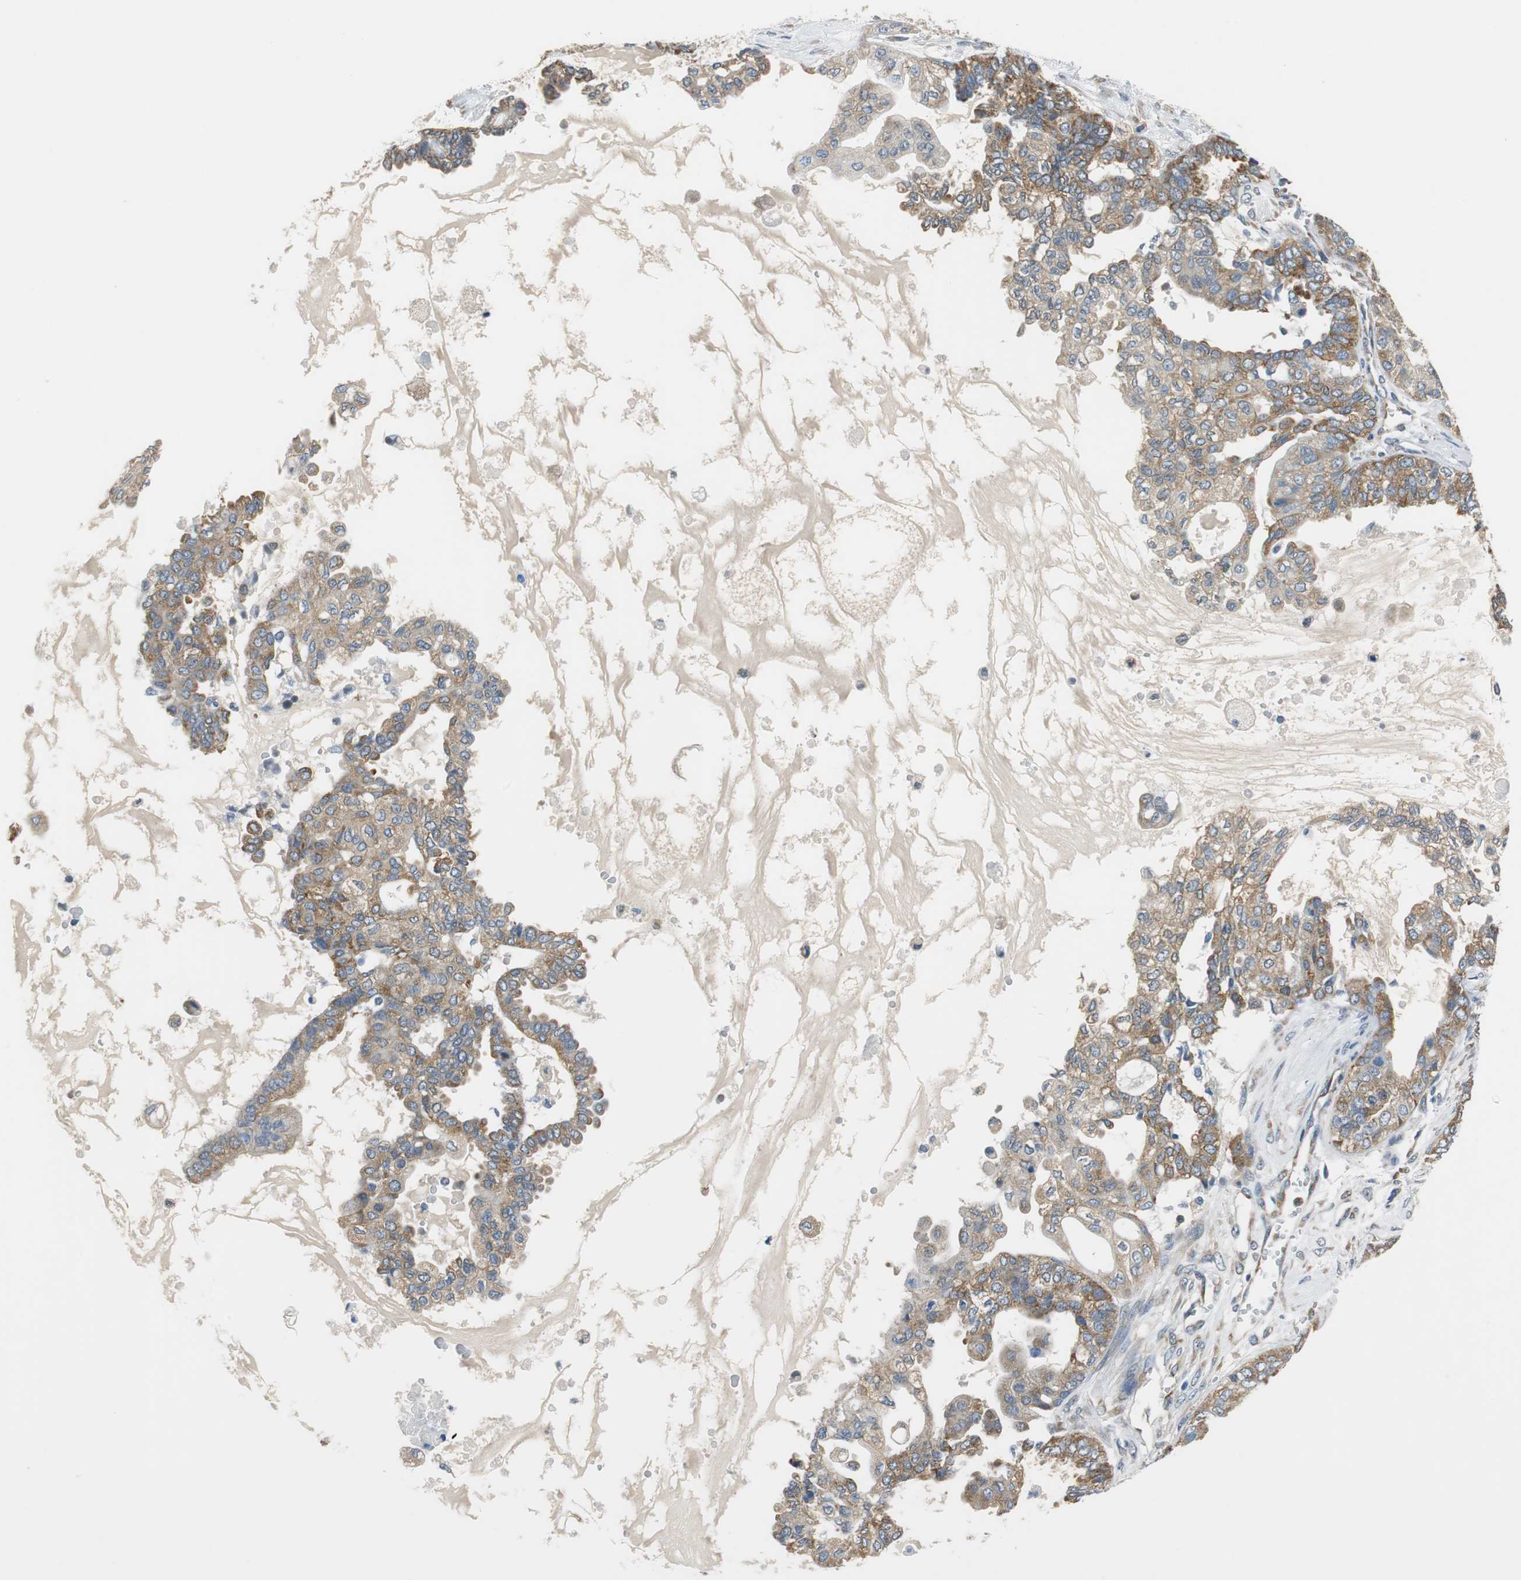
{"staining": {"intensity": "moderate", "quantity": ">75%", "location": "cytoplasmic/membranous"}, "tissue": "ovarian cancer", "cell_type": "Tumor cells", "image_type": "cancer", "snomed": [{"axis": "morphology", "description": "Carcinoma, NOS"}, {"axis": "morphology", "description": "Carcinoma, endometroid"}, {"axis": "topography", "description": "Ovary"}], "caption": "This image reveals IHC staining of carcinoma (ovarian), with medium moderate cytoplasmic/membranous staining in about >75% of tumor cells.", "gene": "CNOT3", "patient": {"sex": "female", "age": 50}}